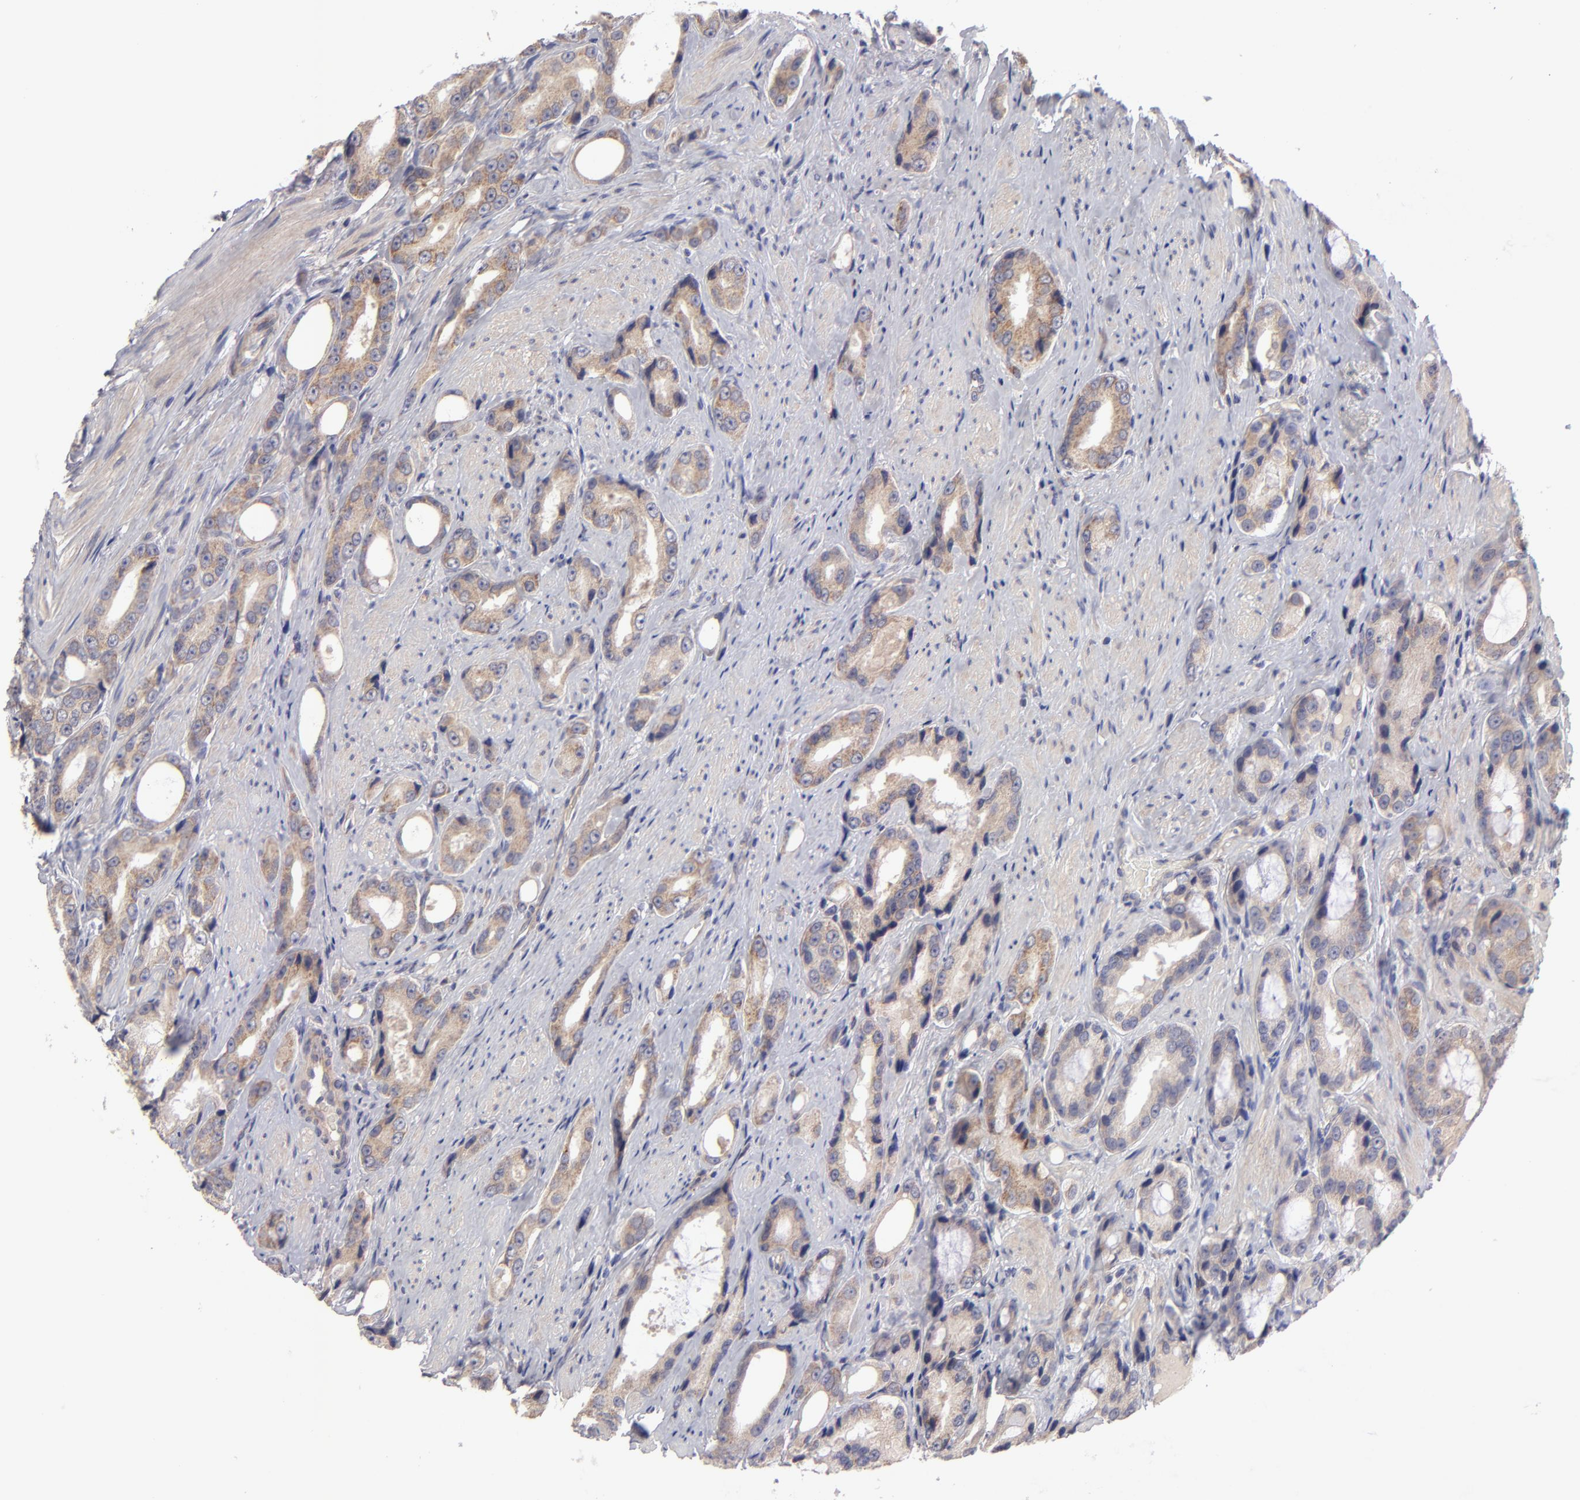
{"staining": {"intensity": "weak", "quantity": ">75%", "location": "cytoplasmic/membranous"}, "tissue": "prostate cancer", "cell_type": "Tumor cells", "image_type": "cancer", "snomed": [{"axis": "morphology", "description": "Adenocarcinoma, Medium grade"}, {"axis": "topography", "description": "Prostate"}], "caption": "Immunohistochemistry image of human prostate cancer (medium-grade adenocarcinoma) stained for a protein (brown), which reveals low levels of weak cytoplasmic/membranous staining in about >75% of tumor cells.", "gene": "HCCS", "patient": {"sex": "male", "age": 60}}